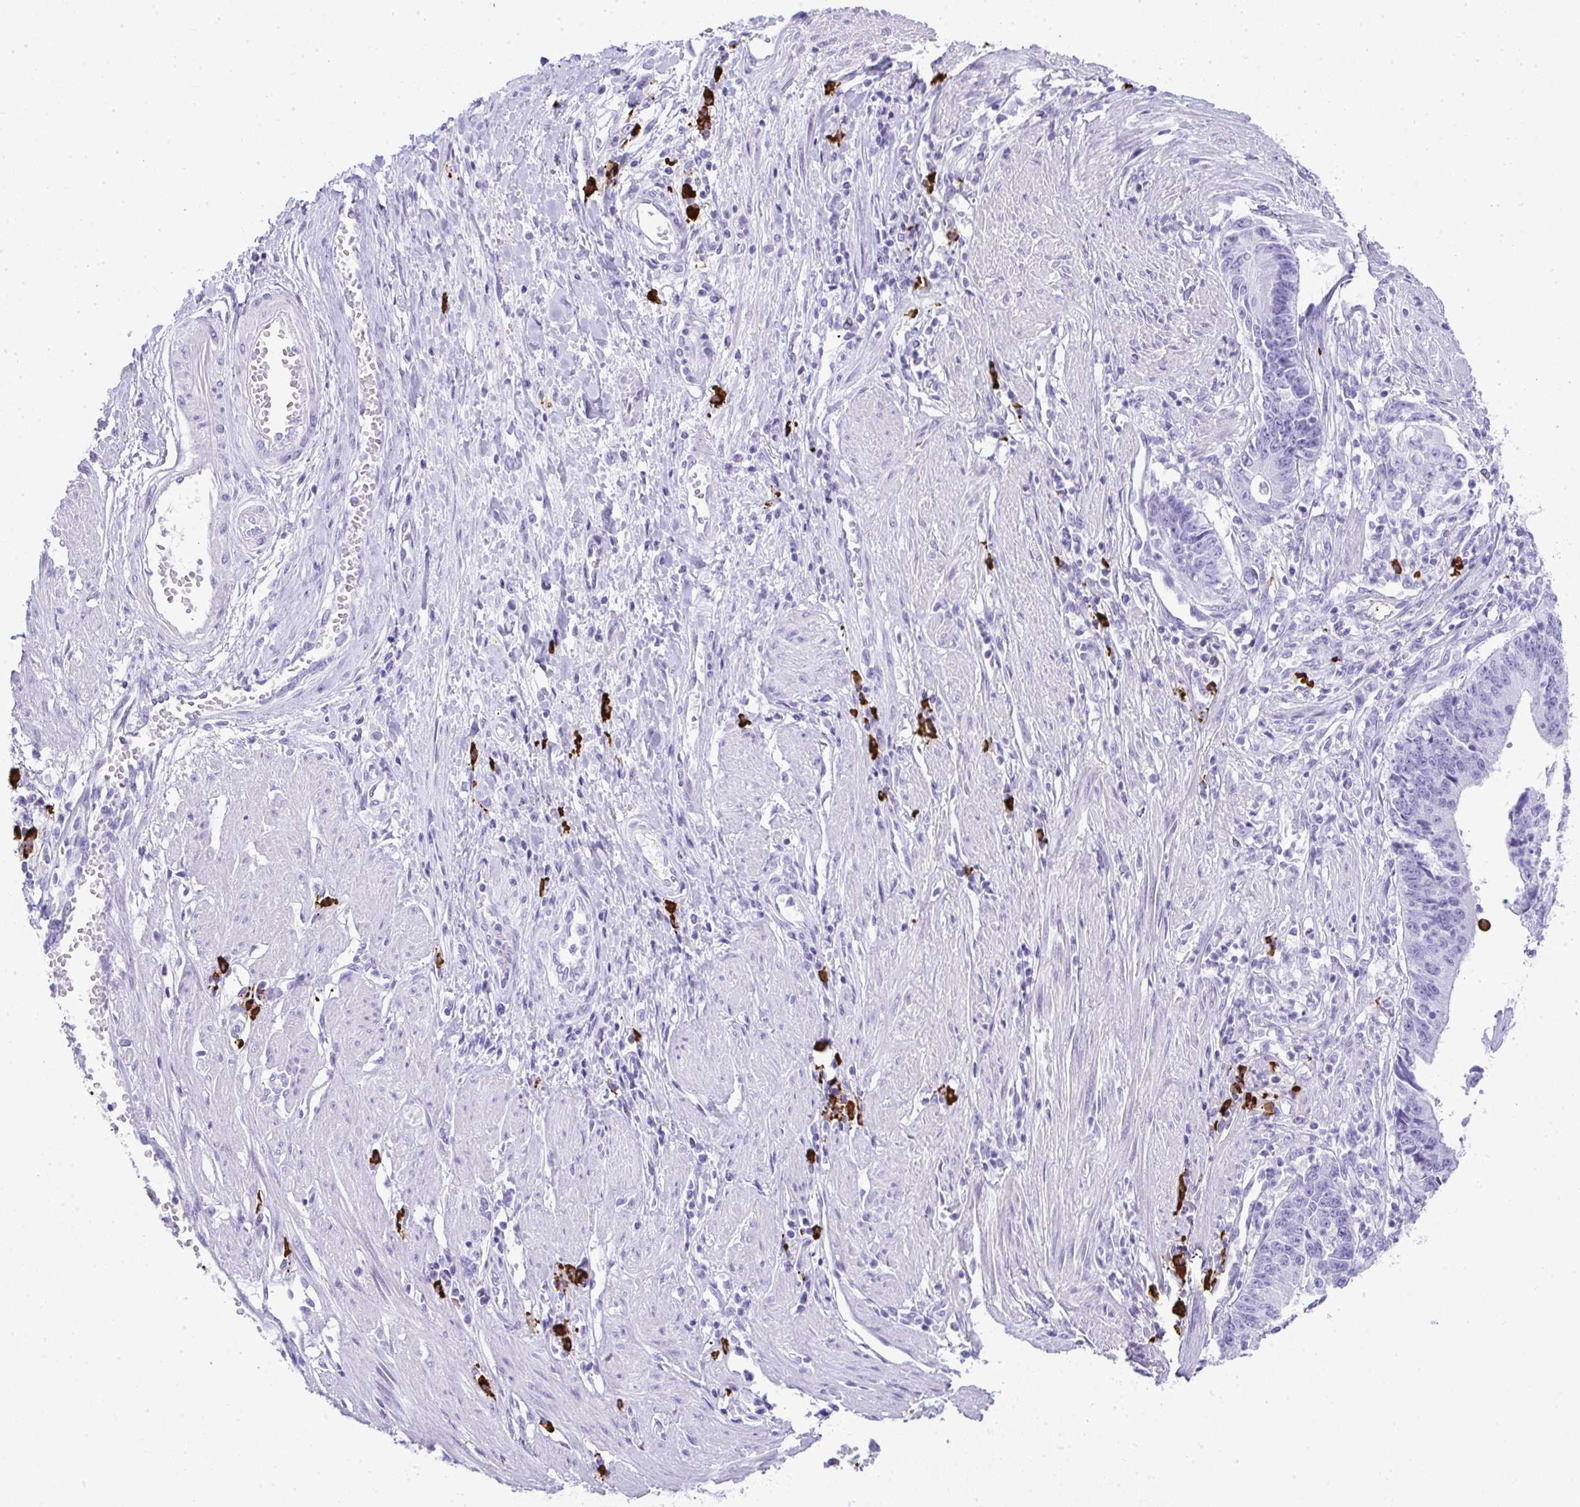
{"staining": {"intensity": "negative", "quantity": "none", "location": "none"}, "tissue": "stomach cancer", "cell_type": "Tumor cells", "image_type": "cancer", "snomed": [{"axis": "morphology", "description": "Adenocarcinoma, NOS"}, {"axis": "topography", "description": "Stomach"}], "caption": "Tumor cells are negative for protein expression in human stomach cancer. (DAB (3,3'-diaminobenzidine) immunohistochemistry (IHC) visualized using brightfield microscopy, high magnification).", "gene": "CDADC1", "patient": {"sex": "male", "age": 59}}